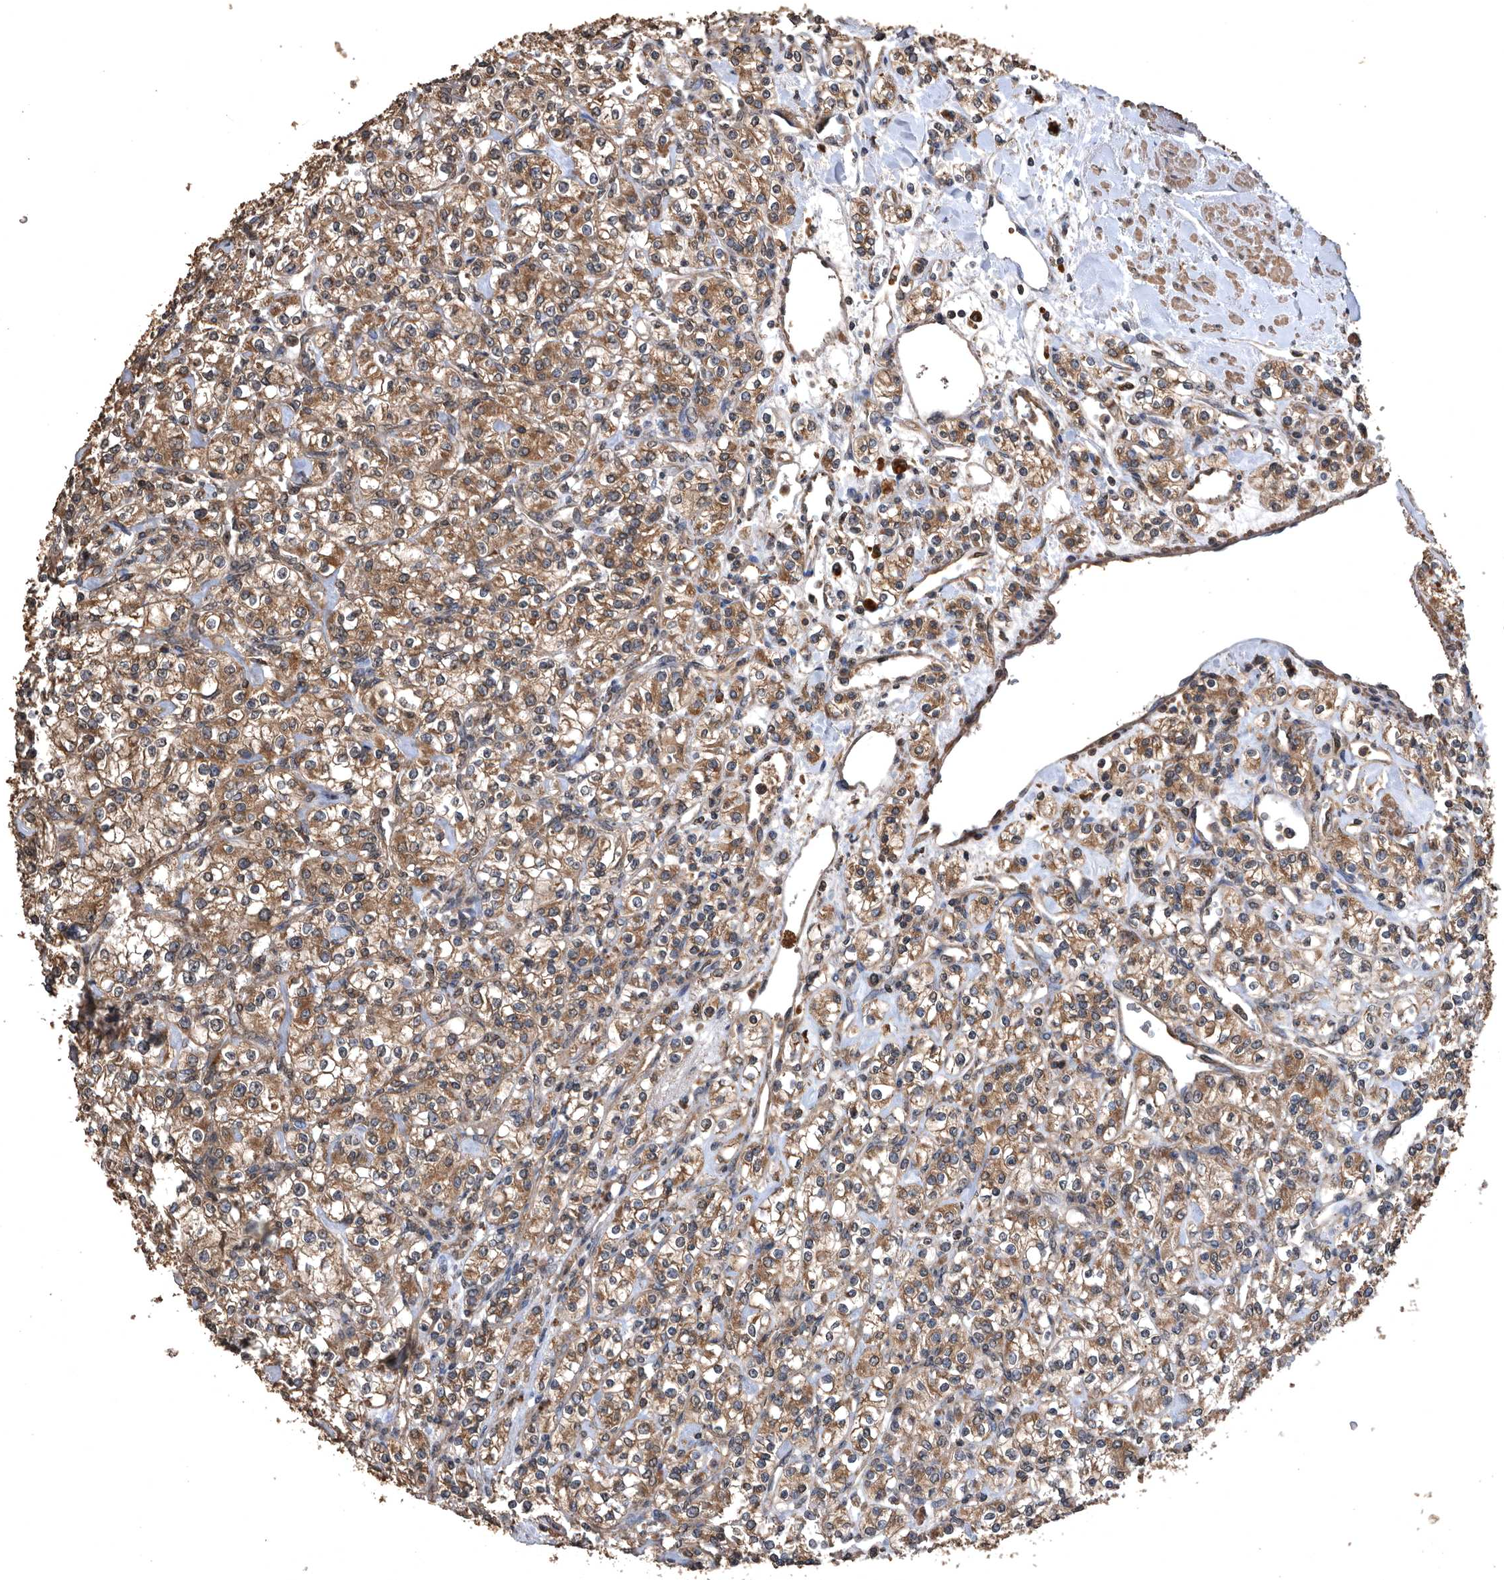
{"staining": {"intensity": "moderate", "quantity": ">75%", "location": "cytoplasmic/membranous"}, "tissue": "renal cancer", "cell_type": "Tumor cells", "image_type": "cancer", "snomed": [{"axis": "morphology", "description": "Adenocarcinoma, NOS"}, {"axis": "topography", "description": "Kidney"}], "caption": "This is a histology image of immunohistochemistry staining of renal cancer, which shows moderate positivity in the cytoplasmic/membranous of tumor cells.", "gene": "NRBP1", "patient": {"sex": "male", "age": 77}}